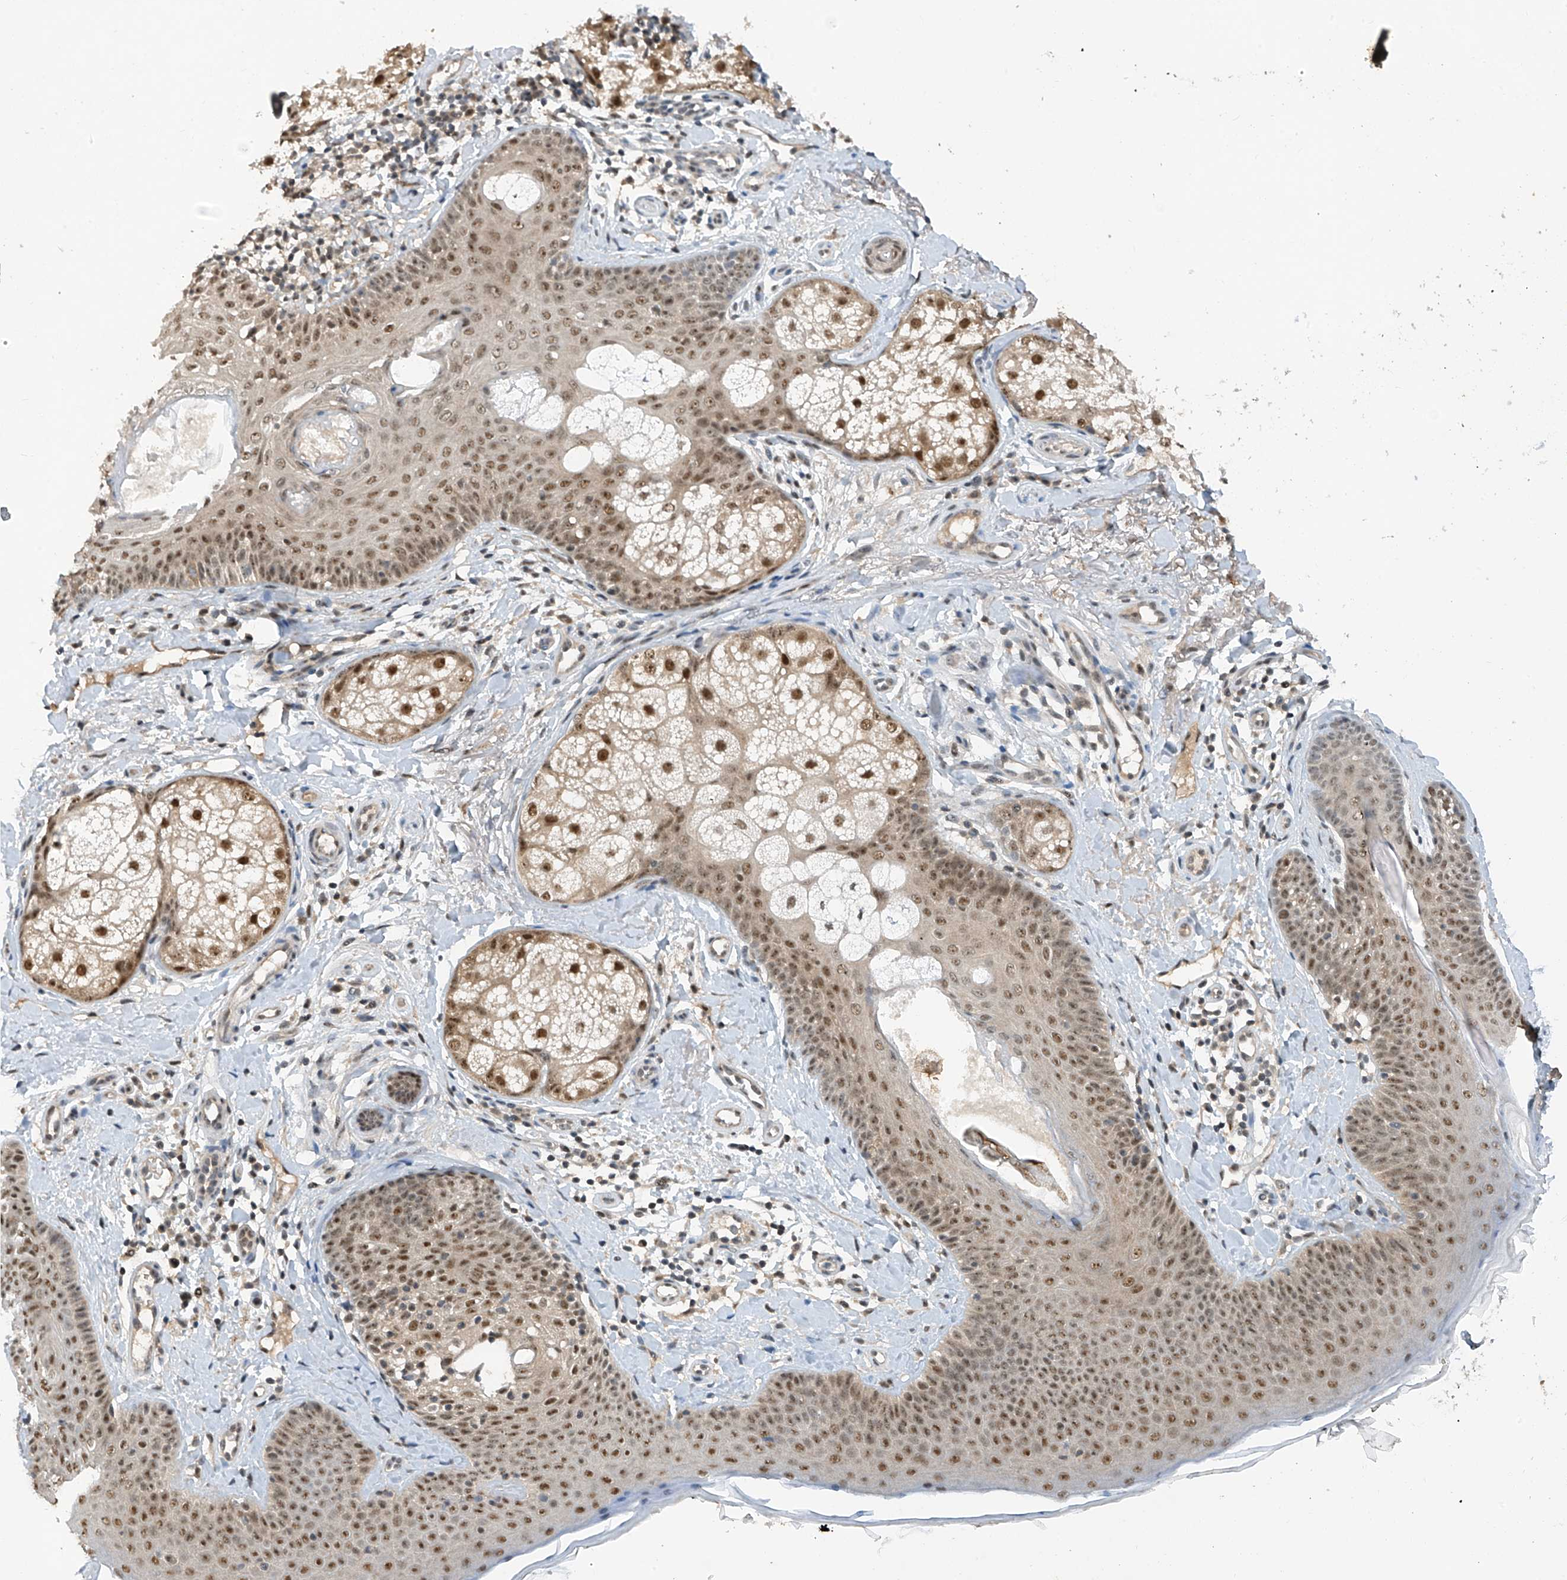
{"staining": {"intensity": "moderate", "quantity": ">75%", "location": "cytoplasmic/membranous,nuclear"}, "tissue": "skin", "cell_type": "Fibroblasts", "image_type": "normal", "snomed": [{"axis": "morphology", "description": "Normal tissue, NOS"}, {"axis": "topography", "description": "Skin"}], "caption": "A high-resolution photomicrograph shows immunohistochemistry (IHC) staining of unremarkable skin, which demonstrates moderate cytoplasmic/membranous,nuclear expression in about >75% of fibroblasts.", "gene": "RPAIN", "patient": {"sex": "male", "age": 57}}